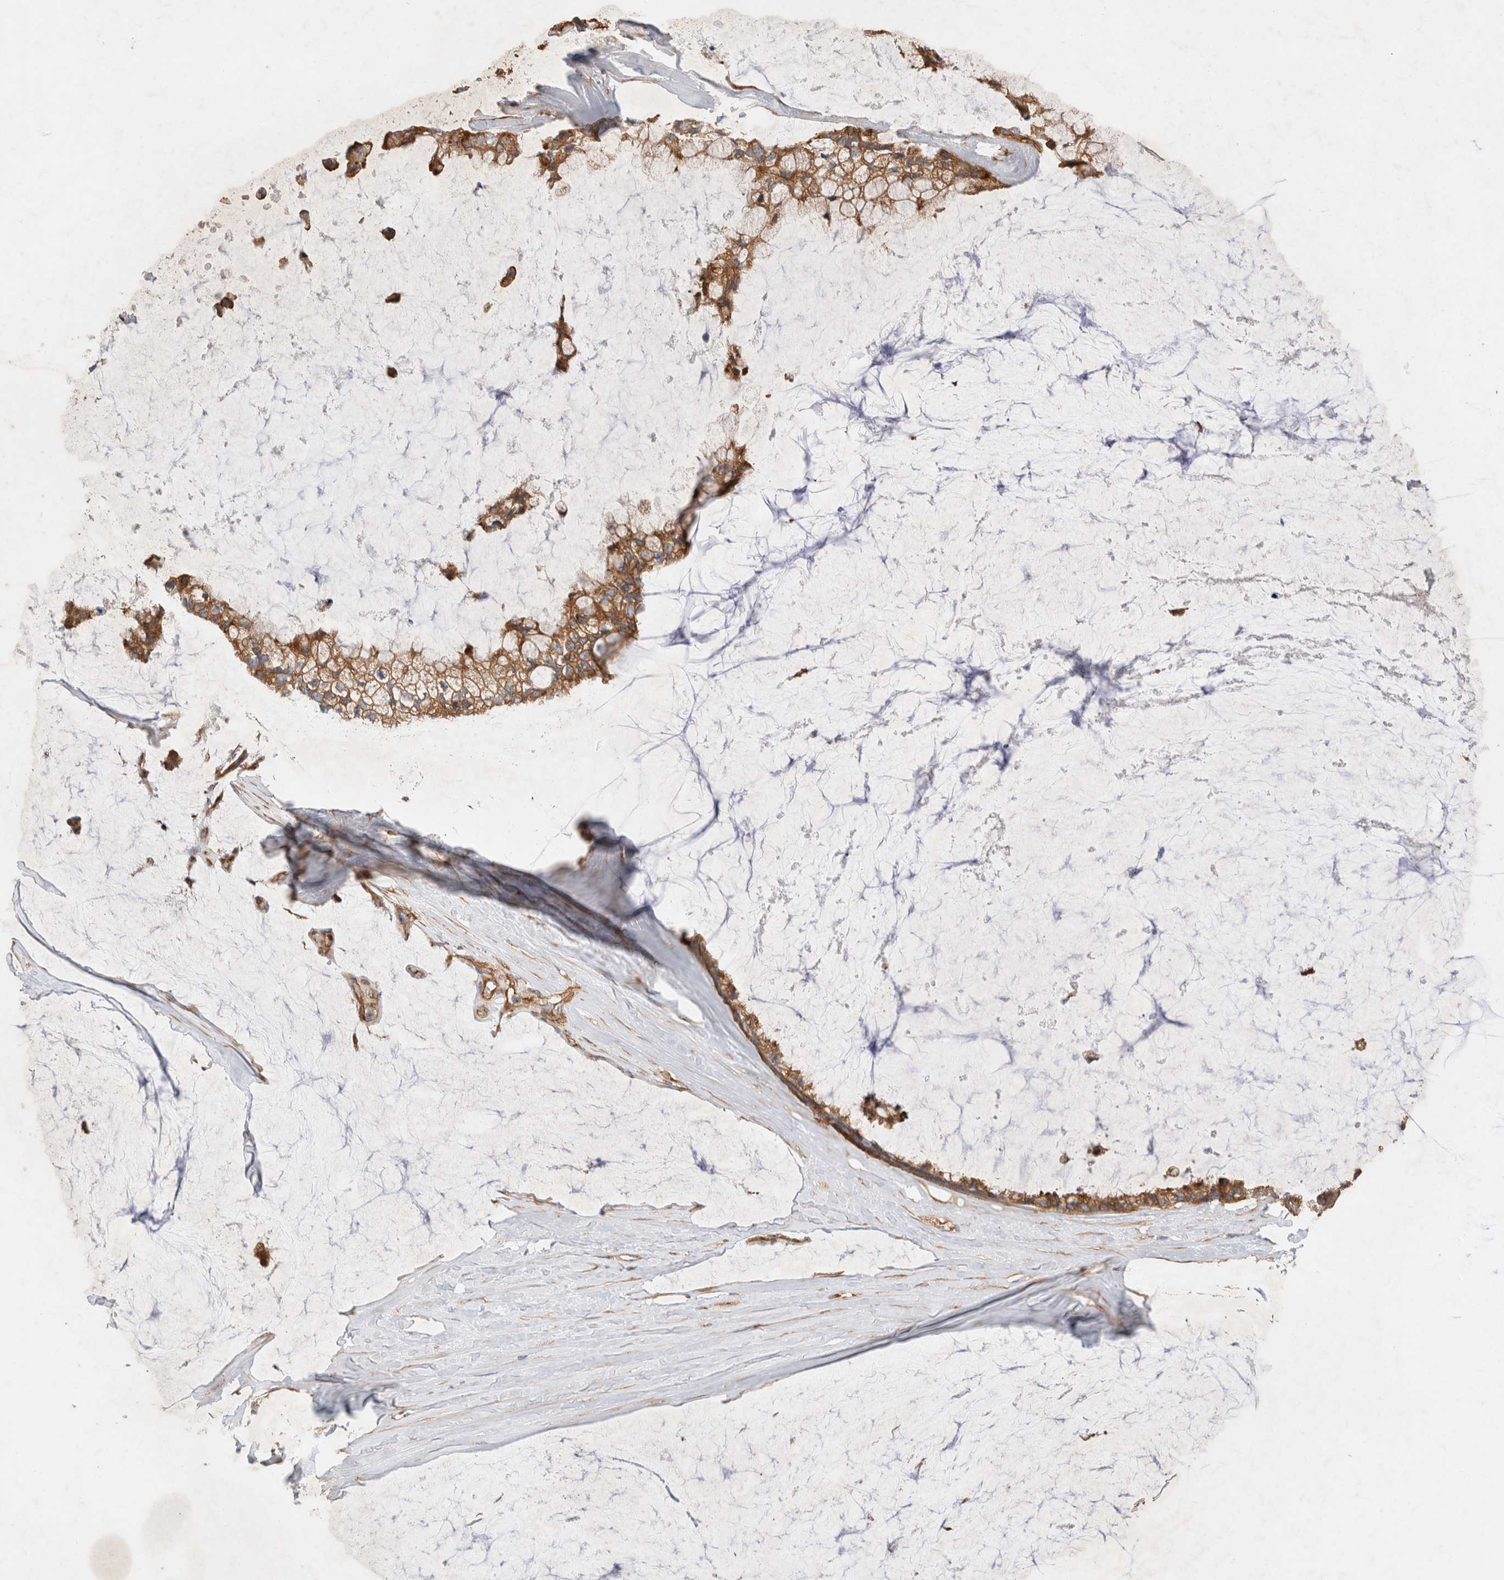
{"staining": {"intensity": "moderate", "quantity": ">75%", "location": "cytoplasmic/membranous"}, "tissue": "ovarian cancer", "cell_type": "Tumor cells", "image_type": "cancer", "snomed": [{"axis": "morphology", "description": "Cystadenocarcinoma, mucinous, NOS"}, {"axis": "topography", "description": "Ovary"}], "caption": "This is a micrograph of immunohistochemistry staining of ovarian mucinous cystadenocarcinoma, which shows moderate positivity in the cytoplasmic/membranous of tumor cells.", "gene": "GPR150", "patient": {"sex": "female", "age": 39}}